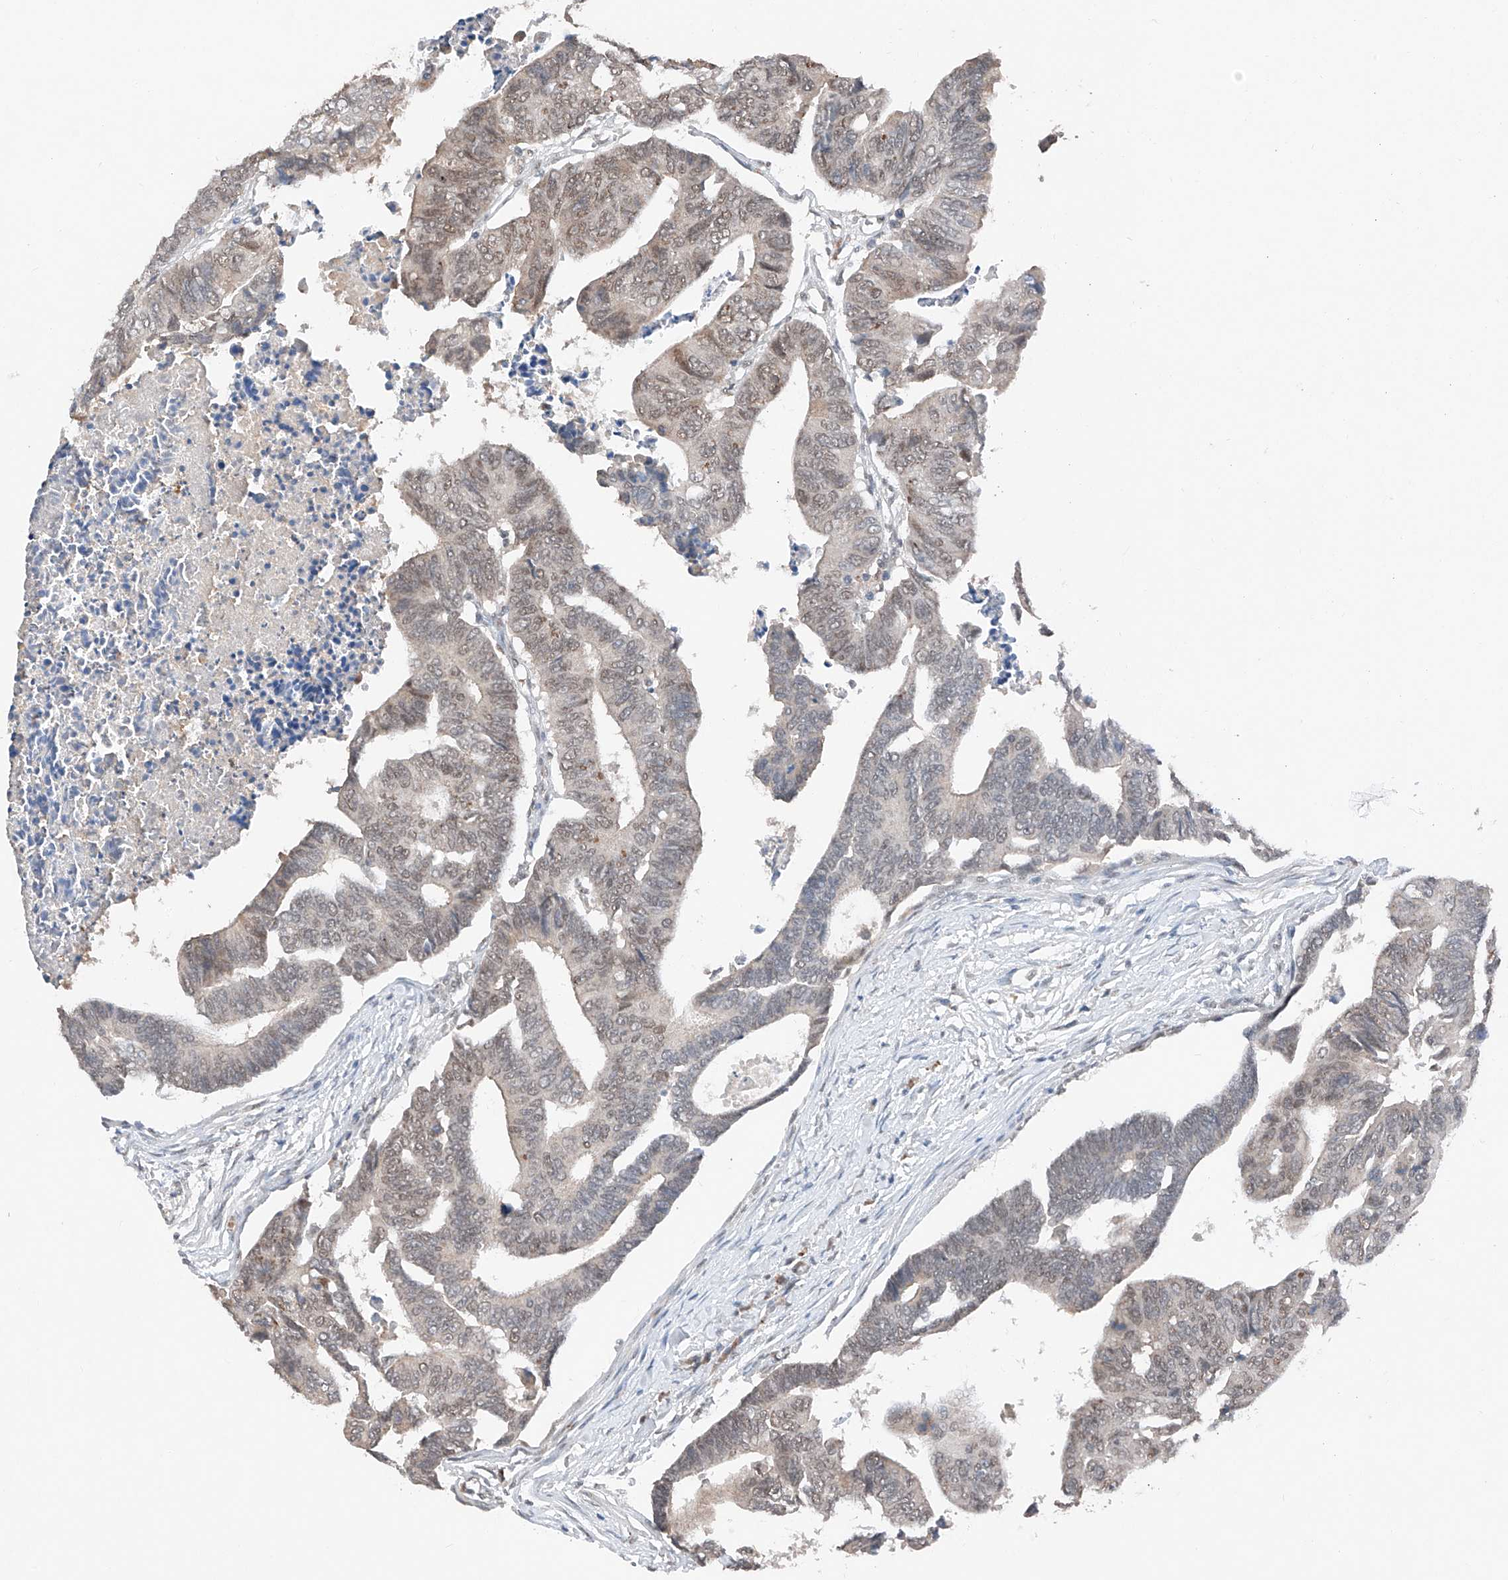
{"staining": {"intensity": "weak", "quantity": "25%-75%", "location": "nuclear"}, "tissue": "colorectal cancer", "cell_type": "Tumor cells", "image_type": "cancer", "snomed": [{"axis": "morphology", "description": "Adenocarcinoma, NOS"}, {"axis": "topography", "description": "Rectum"}], "caption": "Colorectal cancer tissue reveals weak nuclear staining in approximately 25%-75% of tumor cells", "gene": "TBX4", "patient": {"sex": "female", "age": 65}}